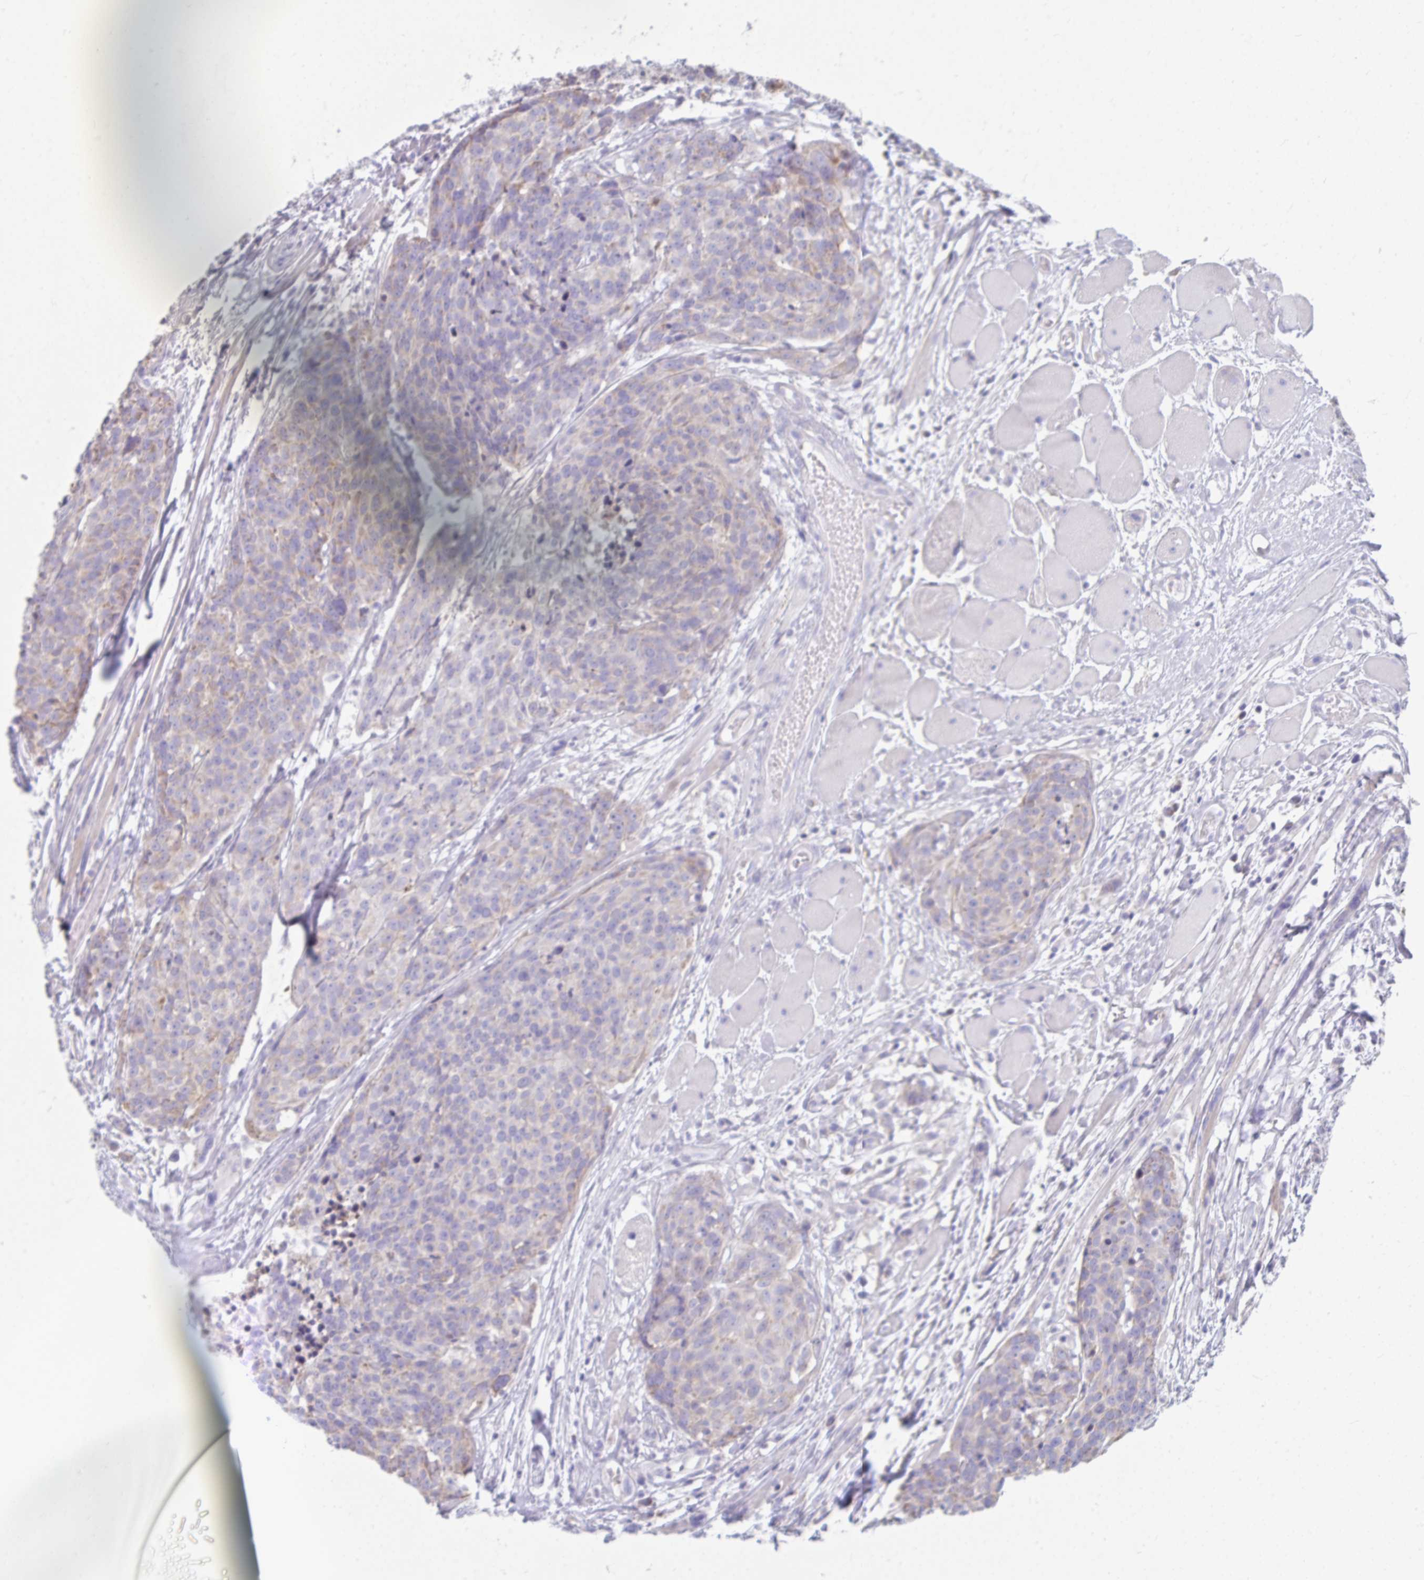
{"staining": {"intensity": "weak", "quantity": "<25%", "location": "cytoplasmic/membranous"}, "tissue": "head and neck cancer", "cell_type": "Tumor cells", "image_type": "cancer", "snomed": [{"axis": "morphology", "description": "Squamous cell carcinoma, NOS"}, {"axis": "topography", "description": "Oral tissue"}, {"axis": "topography", "description": "Head-Neck"}], "caption": "Immunohistochemistry (IHC) of squamous cell carcinoma (head and neck) shows no positivity in tumor cells.", "gene": "SLC6A1", "patient": {"sex": "male", "age": 64}}